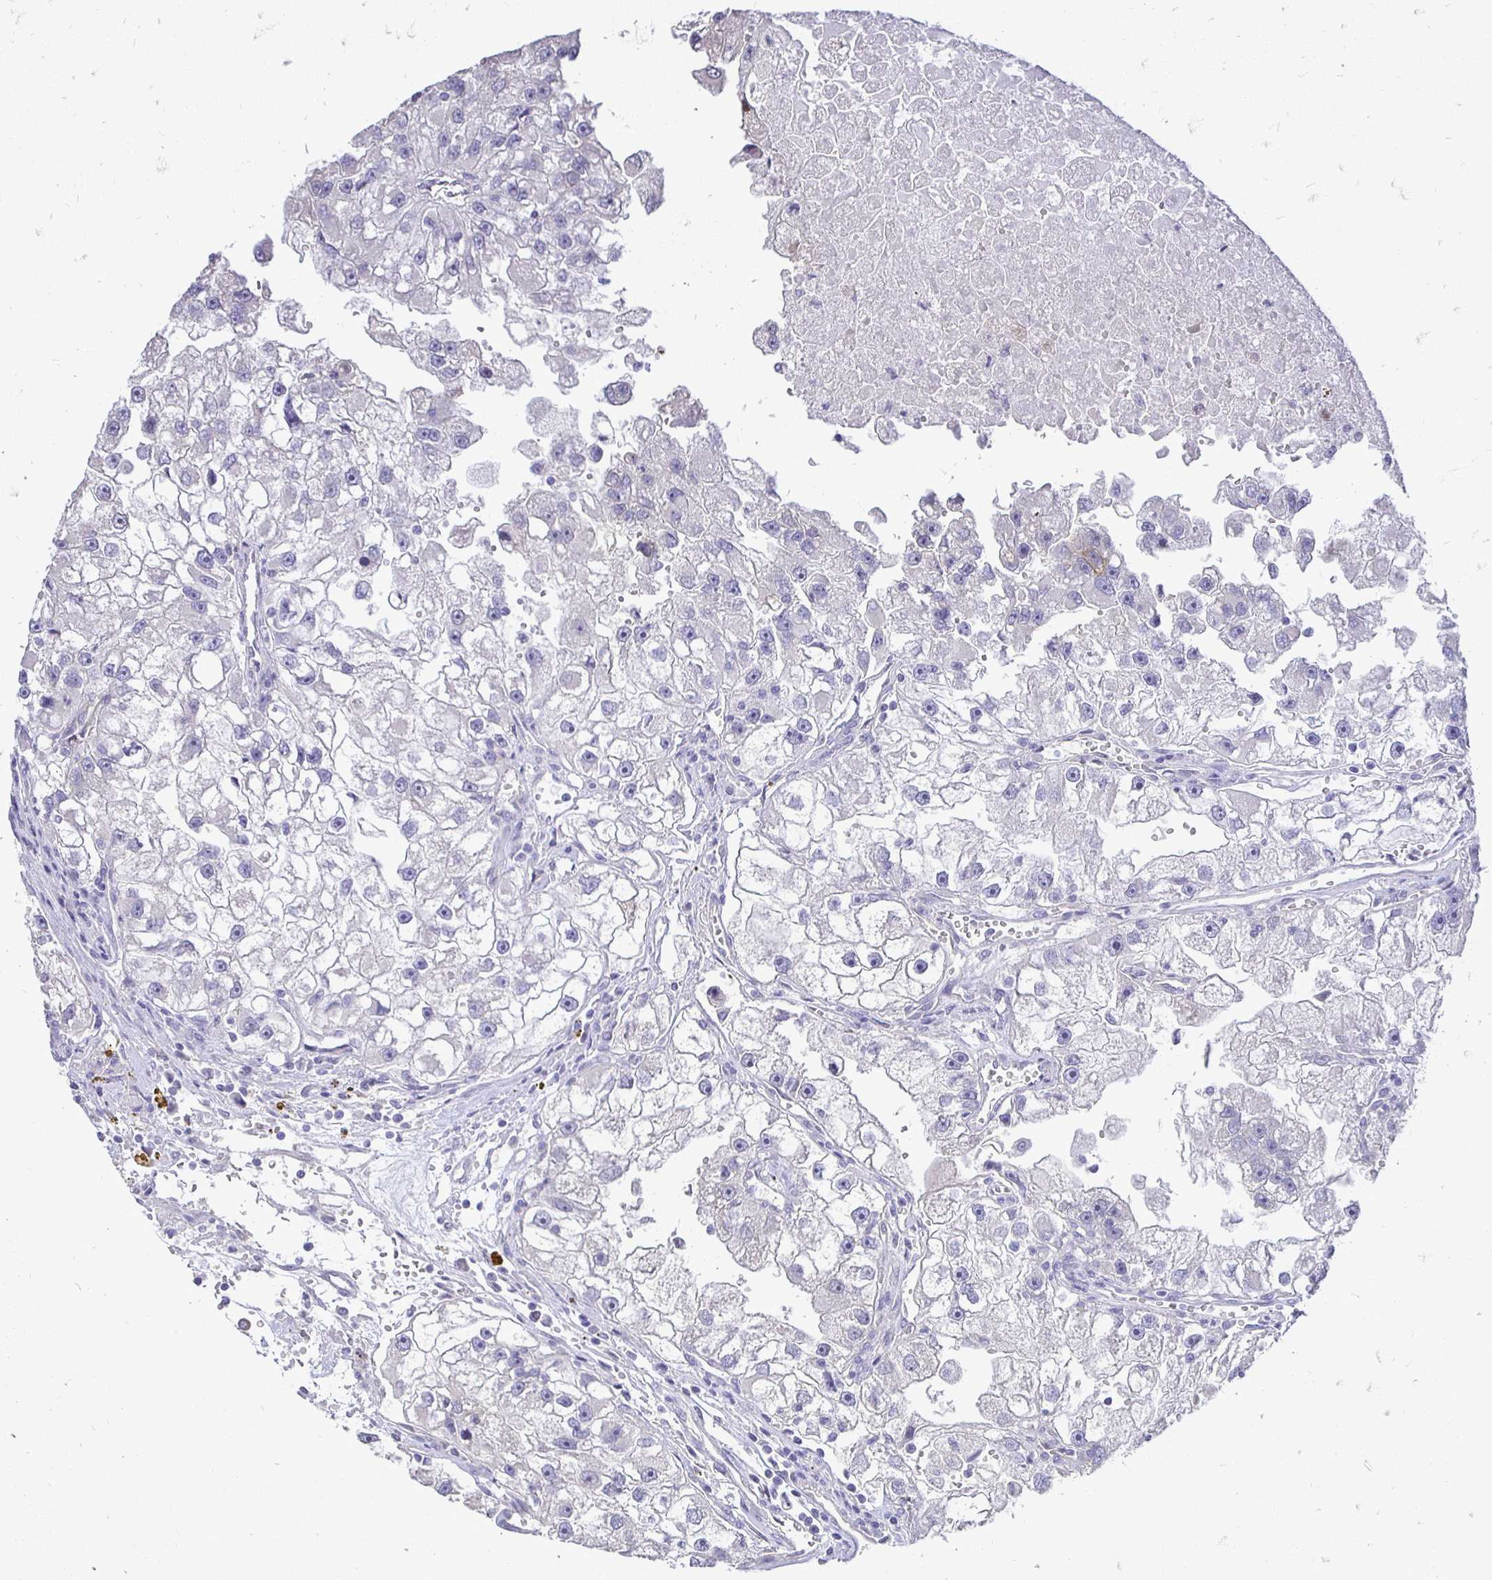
{"staining": {"intensity": "negative", "quantity": "none", "location": "none"}, "tissue": "renal cancer", "cell_type": "Tumor cells", "image_type": "cancer", "snomed": [{"axis": "morphology", "description": "Adenocarcinoma, NOS"}, {"axis": "topography", "description": "Kidney"}], "caption": "Immunohistochemistry (IHC) histopathology image of neoplastic tissue: human adenocarcinoma (renal) stained with DAB displays no significant protein expression in tumor cells.", "gene": "ALPG", "patient": {"sex": "male", "age": 63}}